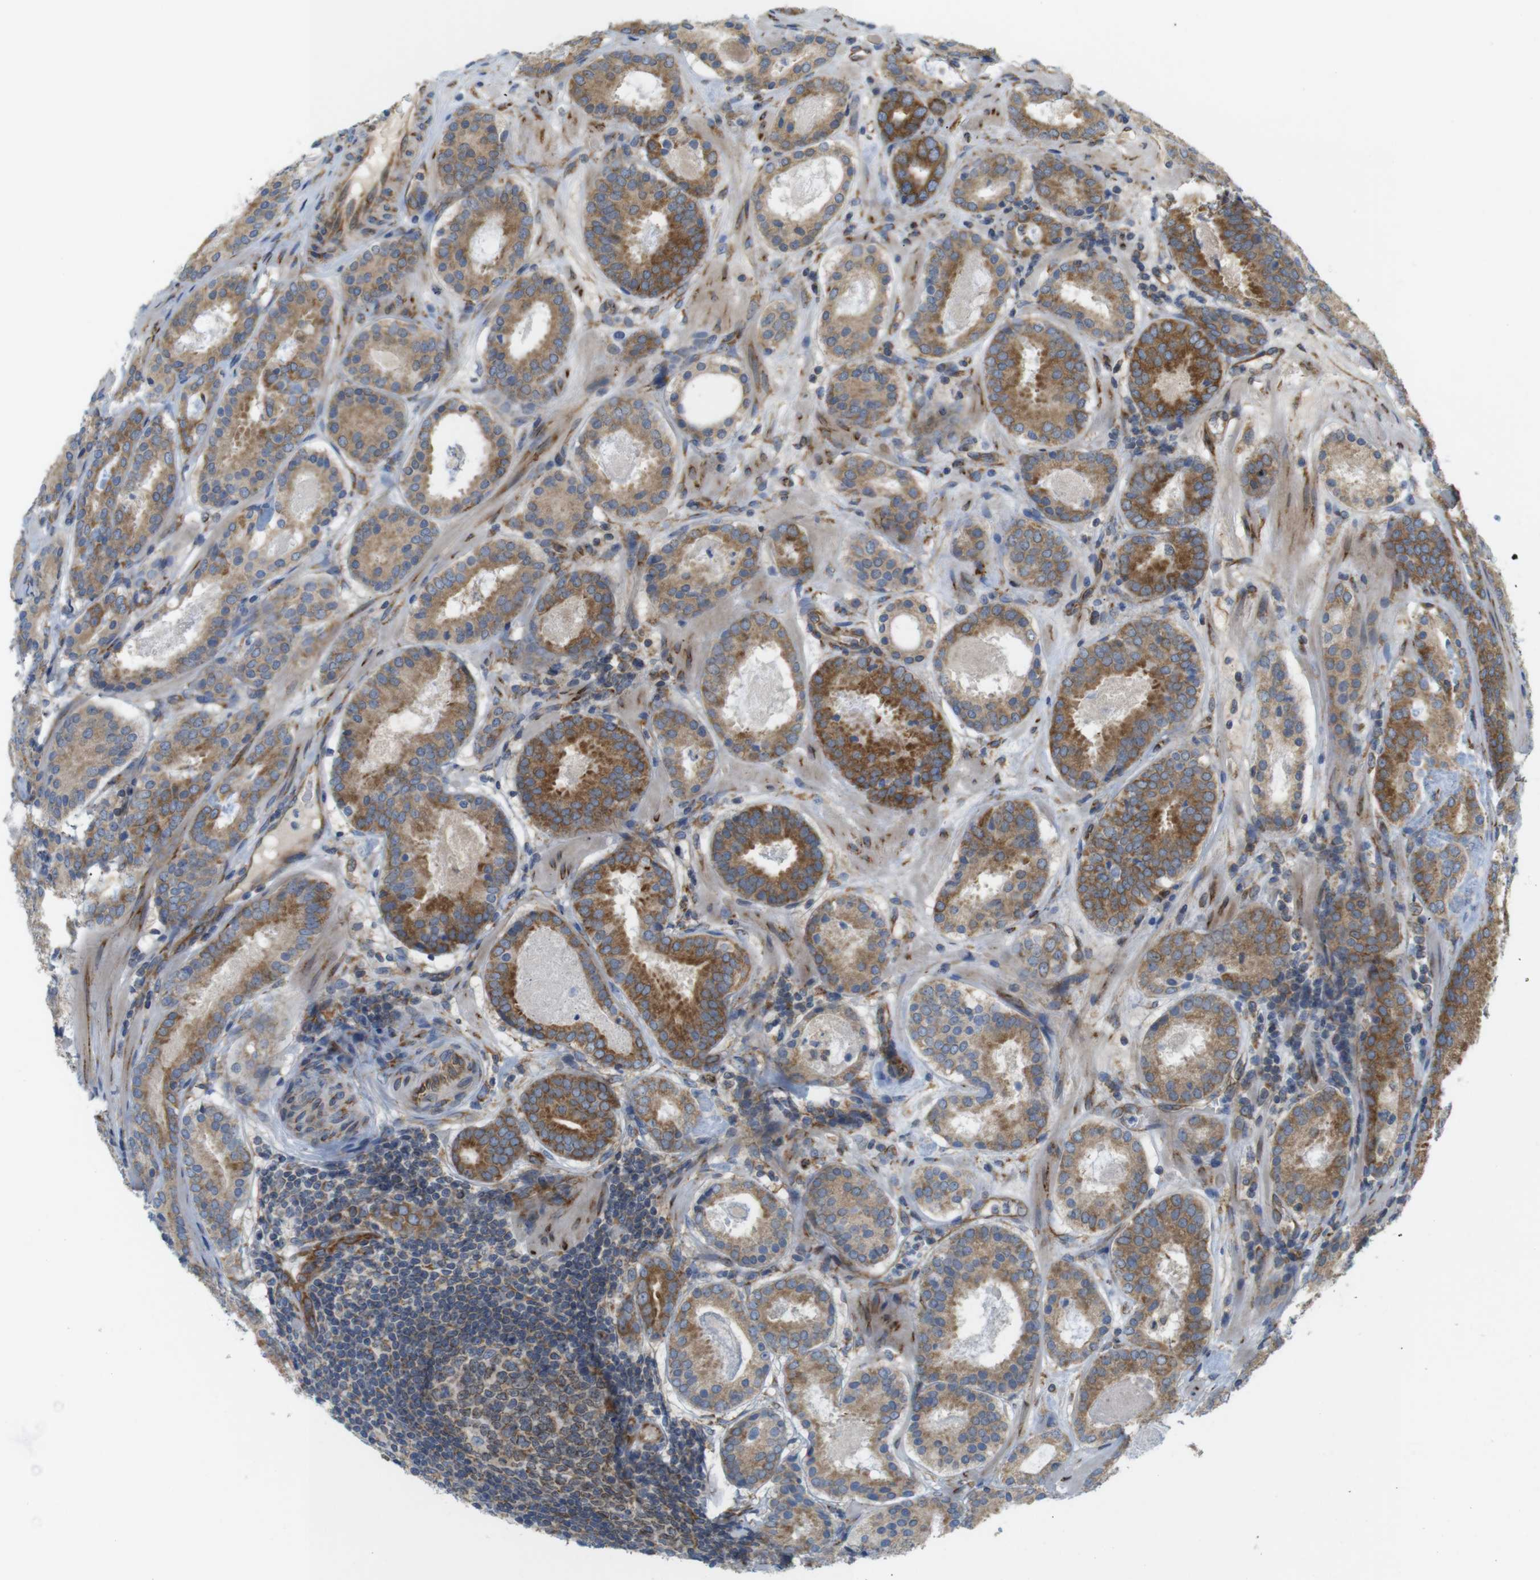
{"staining": {"intensity": "strong", "quantity": "25%-75%", "location": "cytoplasmic/membranous"}, "tissue": "prostate cancer", "cell_type": "Tumor cells", "image_type": "cancer", "snomed": [{"axis": "morphology", "description": "Adenocarcinoma, Low grade"}, {"axis": "topography", "description": "Prostate"}], "caption": "Tumor cells reveal strong cytoplasmic/membranous staining in about 25%-75% of cells in prostate adenocarcinoma (low-grade). (brown staining indicates protein expression, while blue staining denotes nuclei).", "gene": "PCNX2", "patient": {"sex": "male", "age": 69}}